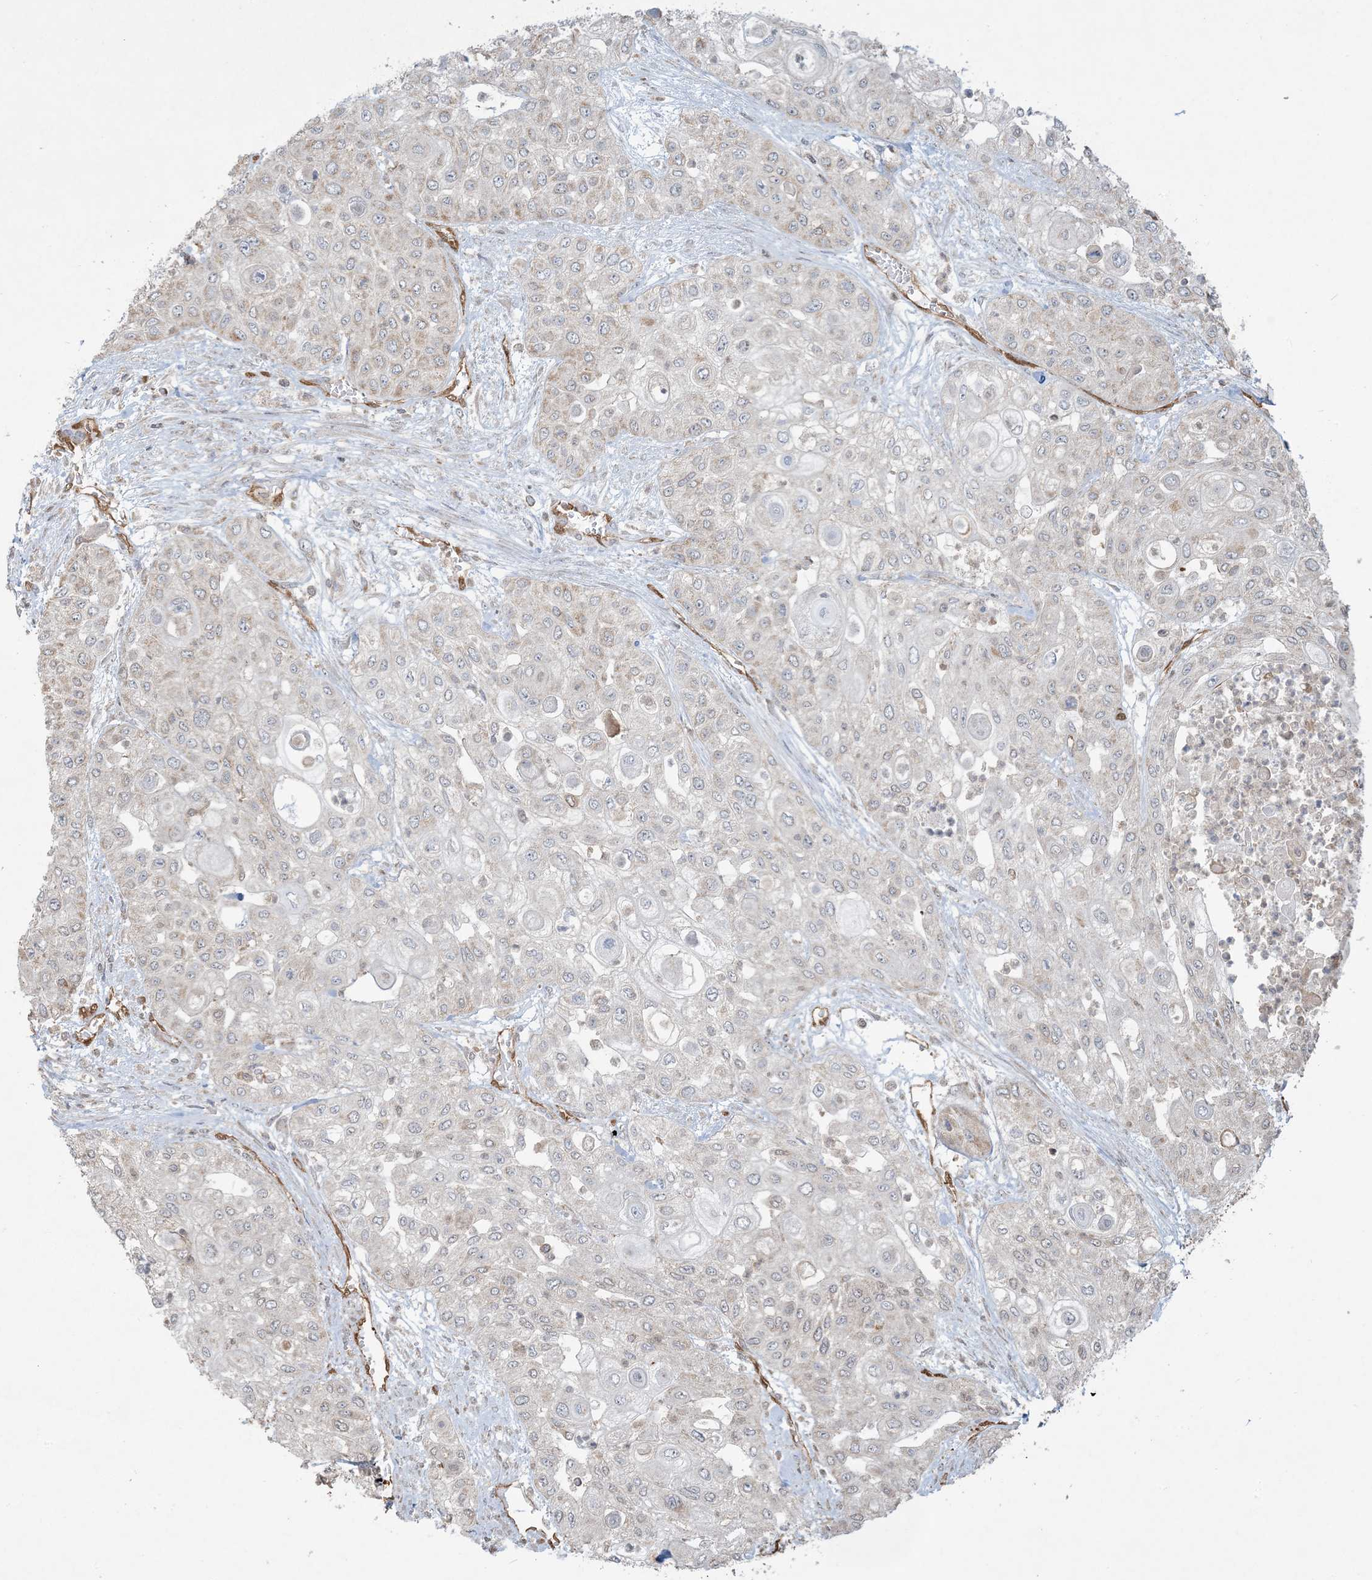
{"staining": {"intensity": "weak", "quantity": "25%-75%", "location": "cytoplasmic/membranous"}, "tissue": "urothelial cancer", "cell_type": "Tumor cells", "image_type": "cancer", "snomed": [{"axis": "morphology", "description": "Urothelial carcinoma, High grade"}, {"axis": "topography", "description": "Urinary bladder"}], "caption": "IHC image of neoplastic tissue: human urothelial cancer stained using immunohistochemistry (IHC) shows low levels of weak protein expression localized specifically in the cytoplasmic/membranous of tumor cells, appearing as a cytoplasmic/membranous brown color.", "gene": "PPM1F", "patient": {"sex": "female", "age": 79}}